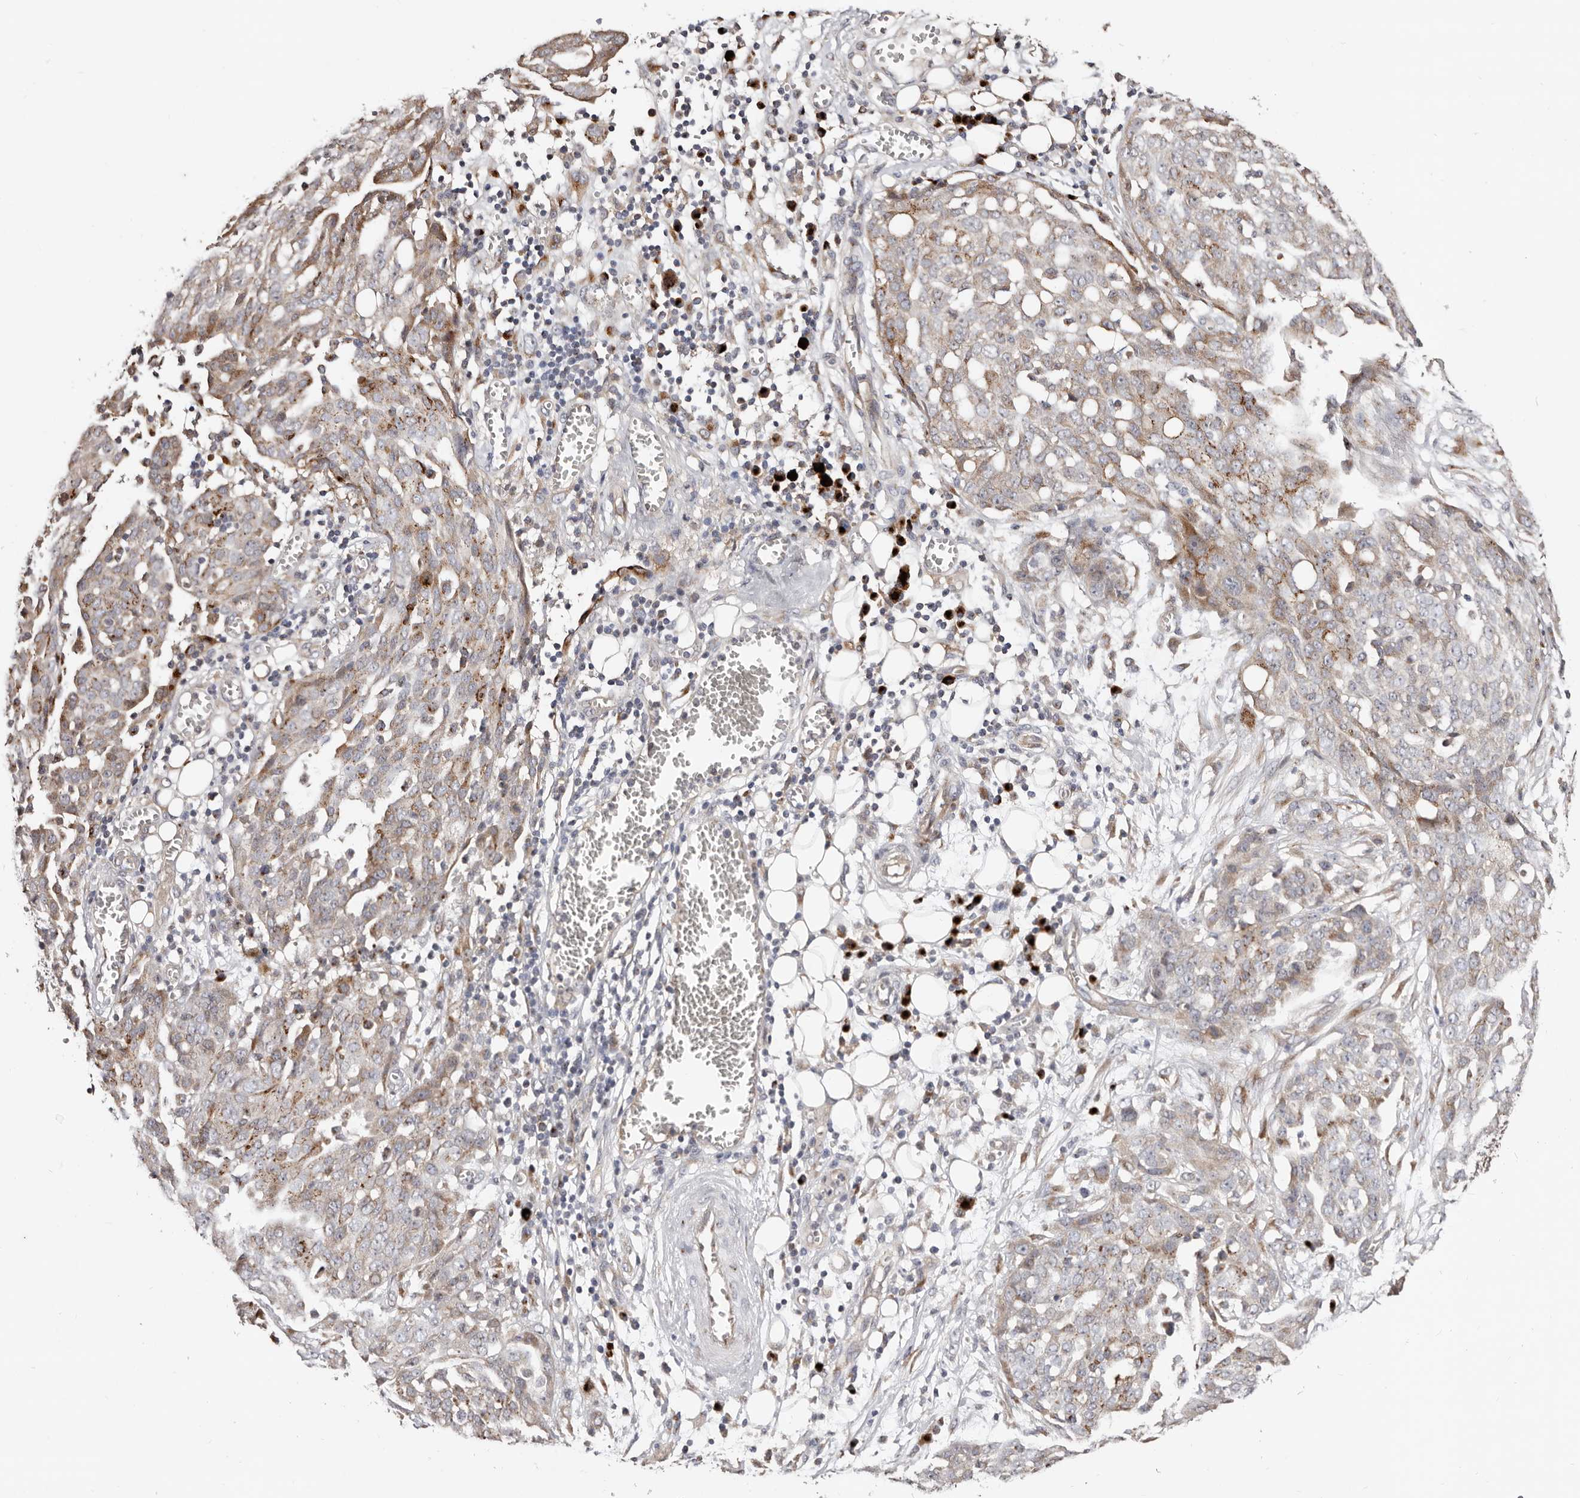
{"staining": {"intensity": "moderate", "quantity": "25%-75%", "location": "cytoplasmic/membranous"}, "tissue": "ovarian cancer", "cell_type": "Tumor cells", "image_type": "cancer", "snomed": [{"axis": "morphology", "description": "Cystadenocarcinoma, serous, NOS"}, {"axis": "topography", "description": "Soft tissue"}, {"axis": "topography", "description": "Ovary"}], "caption": "IHC (DAB (3,3'-diaminobenzidine)) staining of ovarian cancer (serous cystadenocarcinoma) shows moderate cytoplasmic/membranous protein positivity in about 25%-75% of tumor cells.", "gene": "DACT2", "patient": {"sex": "female", "age": 57}}